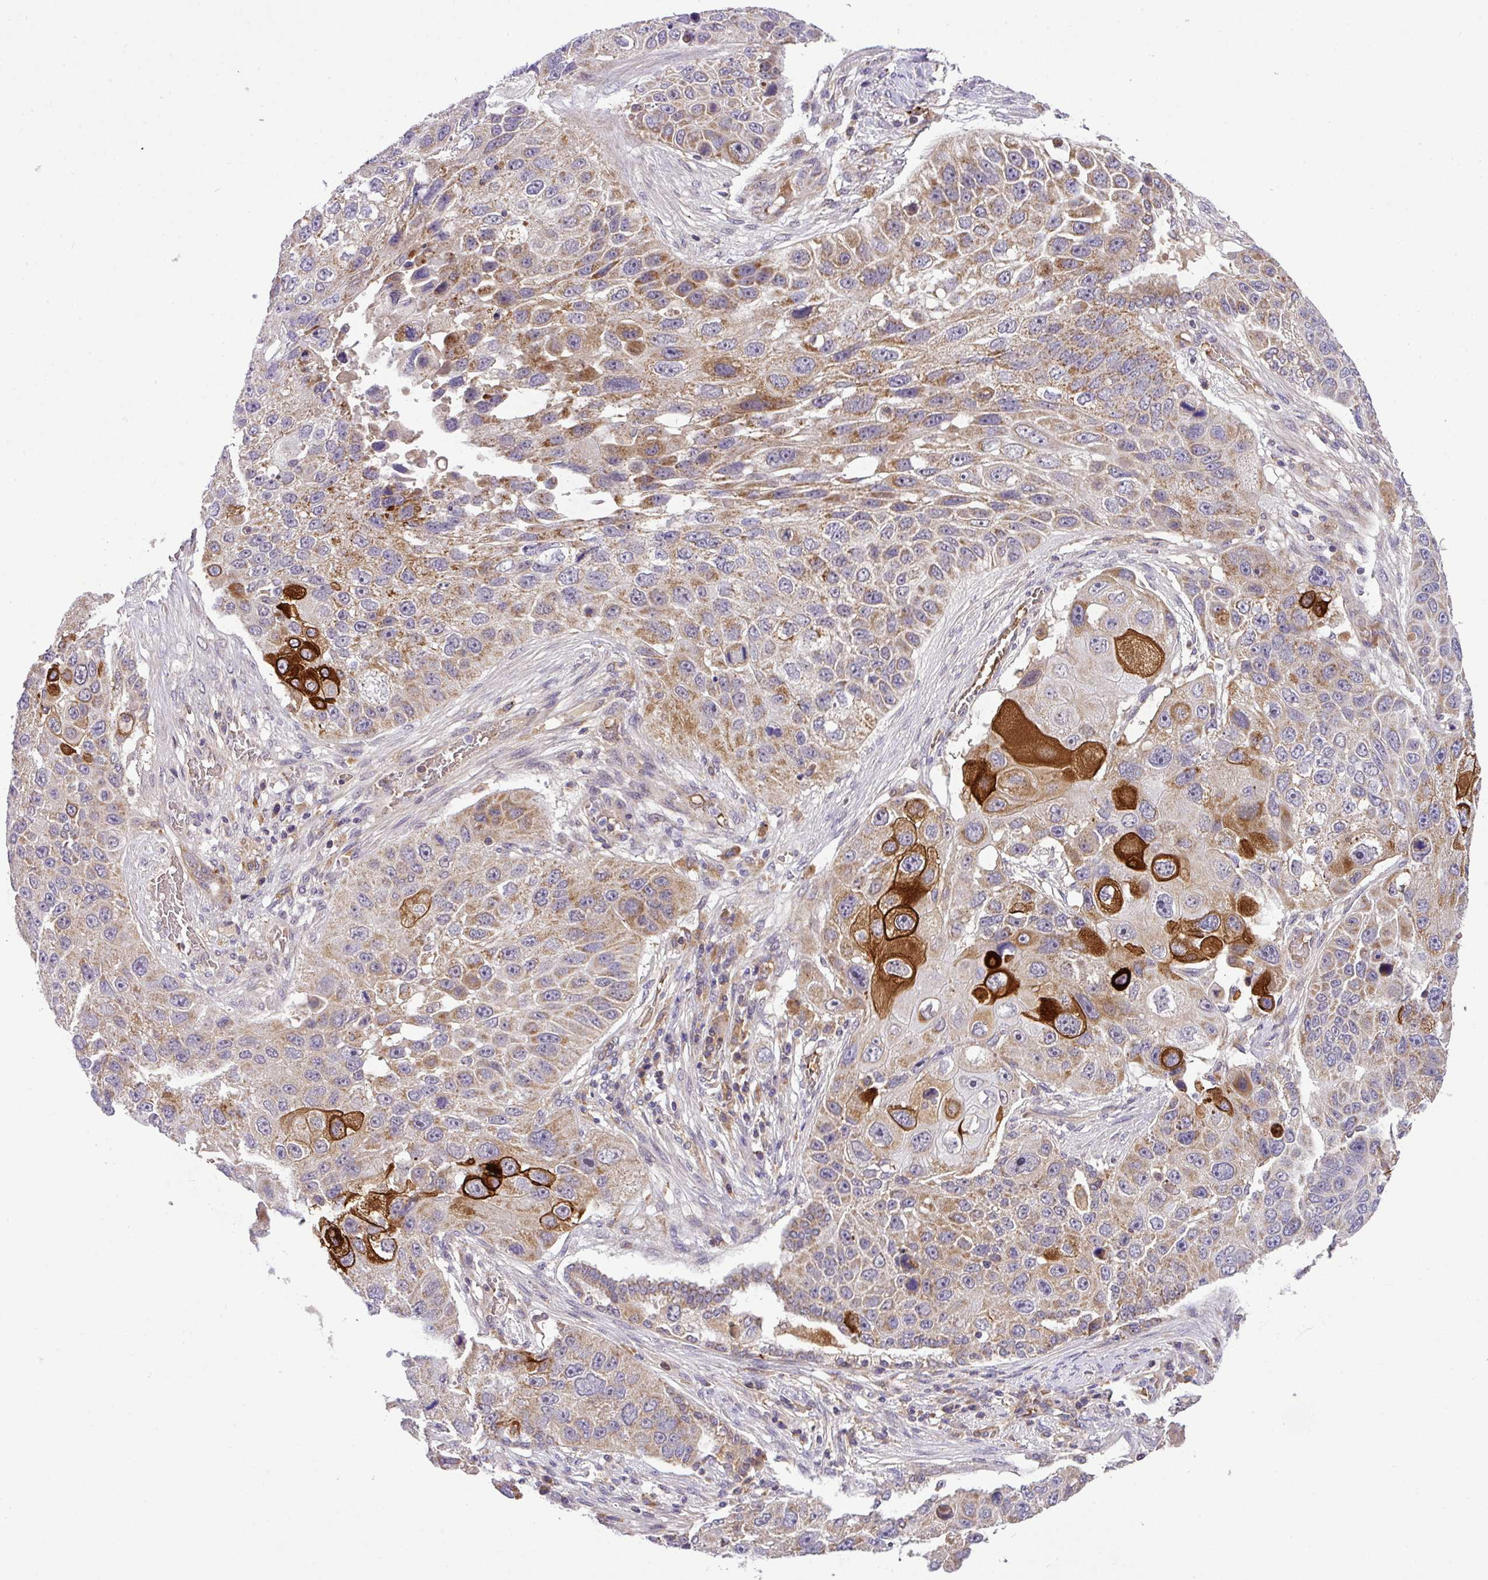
{"staining": {"intensity": "strong", "quantity": "25%-75%", "location": "cytoplasmic/membranous"}, "tissue": "lung cancer", "cell_type": "Tumor cells", "image_type": "cancer", "snomed": [{"axis": "morphology", "description": "Squamous cell carcinoma, NOS"}, {"axis": "topography", "description": "Lung"}], "caption": "Immunohistochemistry histopathology image of neoplastic tissue: human lung cancer (squamous cell carcinoma) stained using IHC shows high levels of strong protein expression localized specifically in the cytoplasmic/membranous of tumor cells, appearing as a cytoplasmic/membranous brown color.", "gene": "ZNF513", "patient": {"sex": "male", "age": 61}}